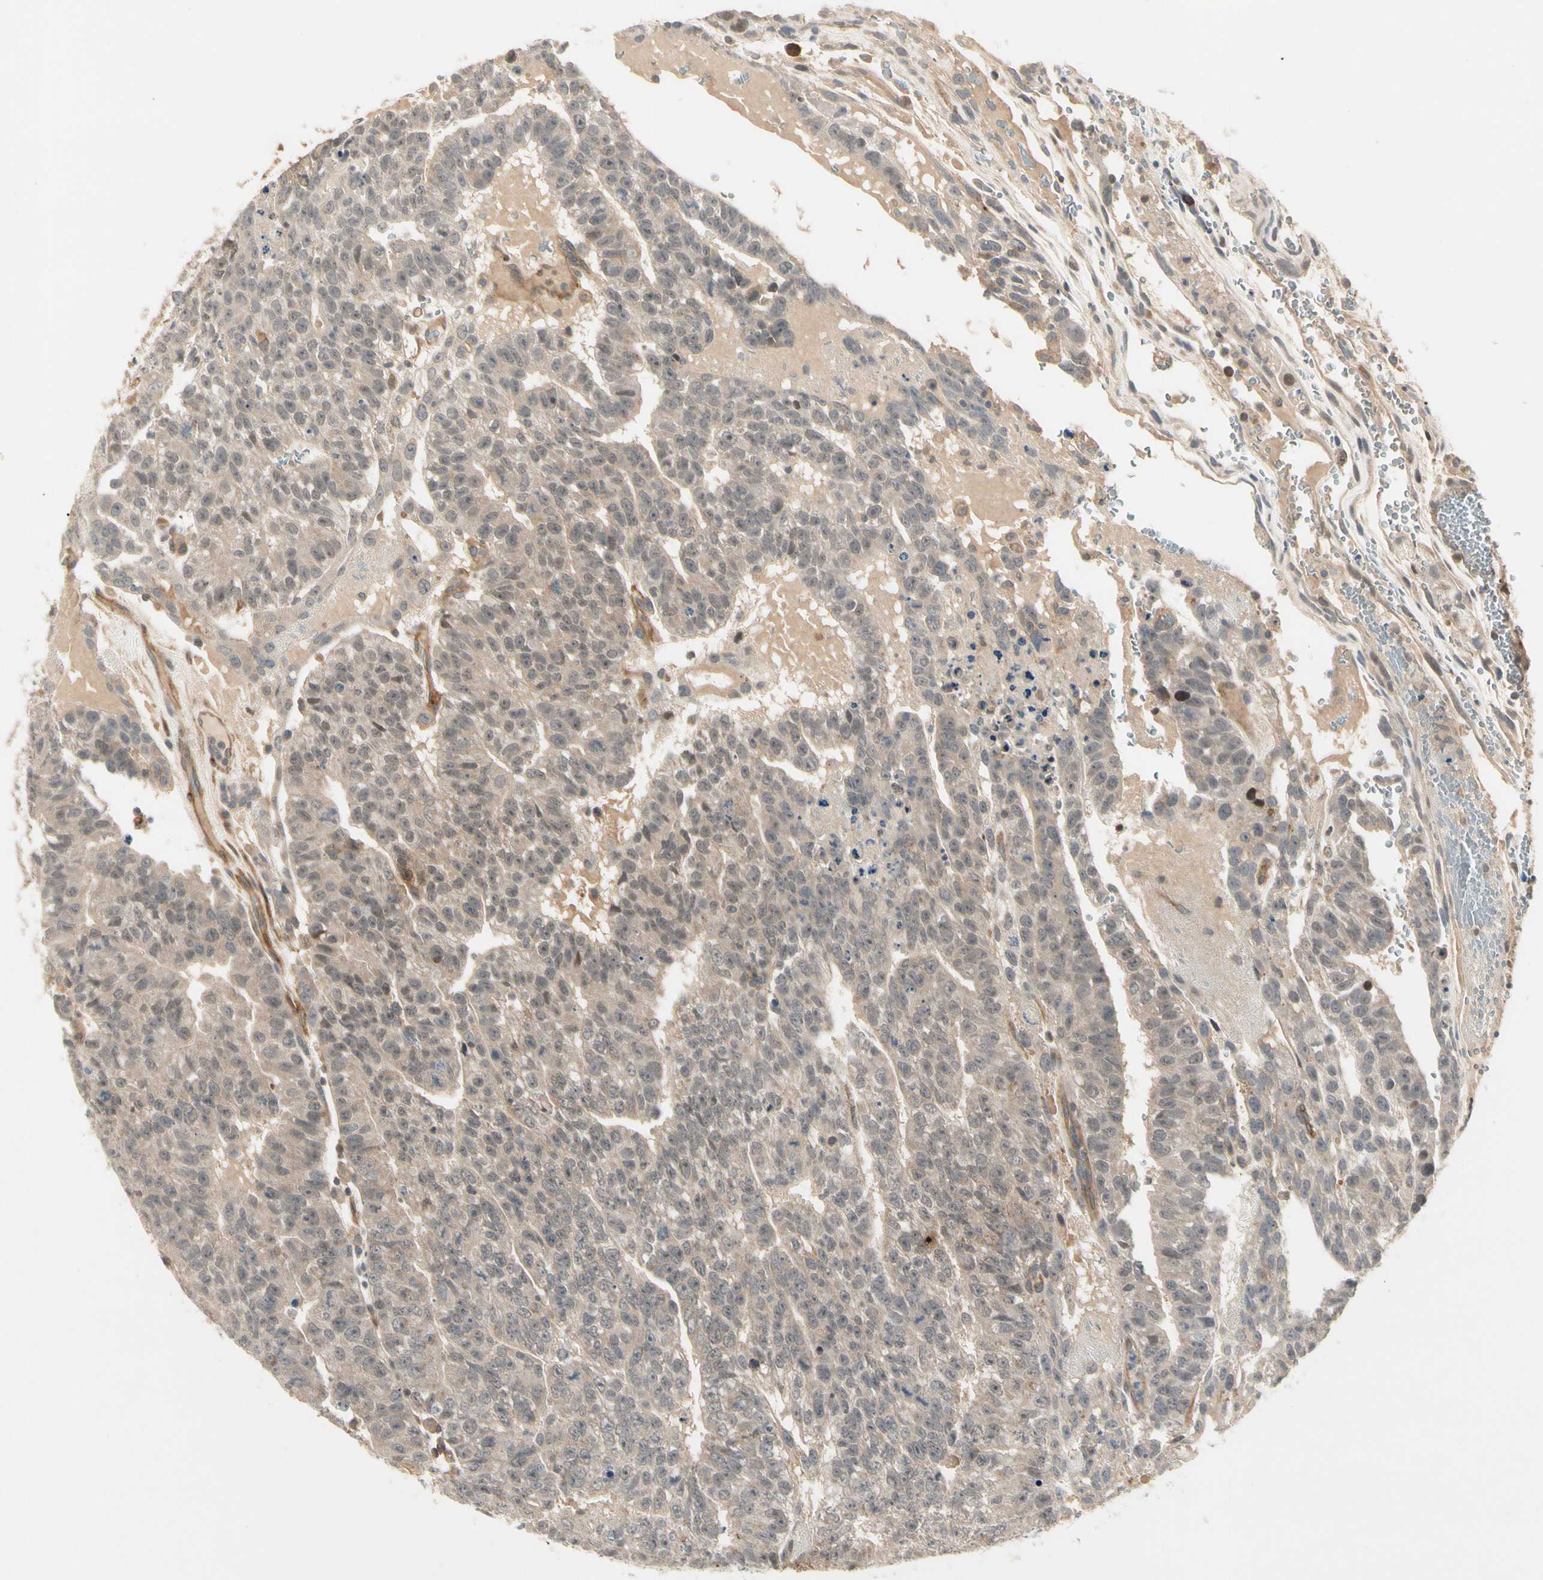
{"staining": {"intensity": "moderate", "quantity": ">75%", "location": "cytoplasmic/membranous"}, "tissue": "testis cancer", "cell_type": "Tumor cells", "image_type": "cancer", "snomed": [{"axis": "morphology", "description": "Seminoma, NOS"}, {"axis": "morphology", "description": "Carcinoma, Embryonal, NOS"}, {"axis": "topography", "description": "Testis"}], "caption": "Brown immunohistochemical staining in human testis cancer (seminoma) displays moderate cytoplasmic/membranous staining in approximately >75% of tumor cells. (brown staining indicates protein expression, while blue staining denotes nuclei).", "gene": "F2R", "patient": {"sex": "male", "age": 52}}